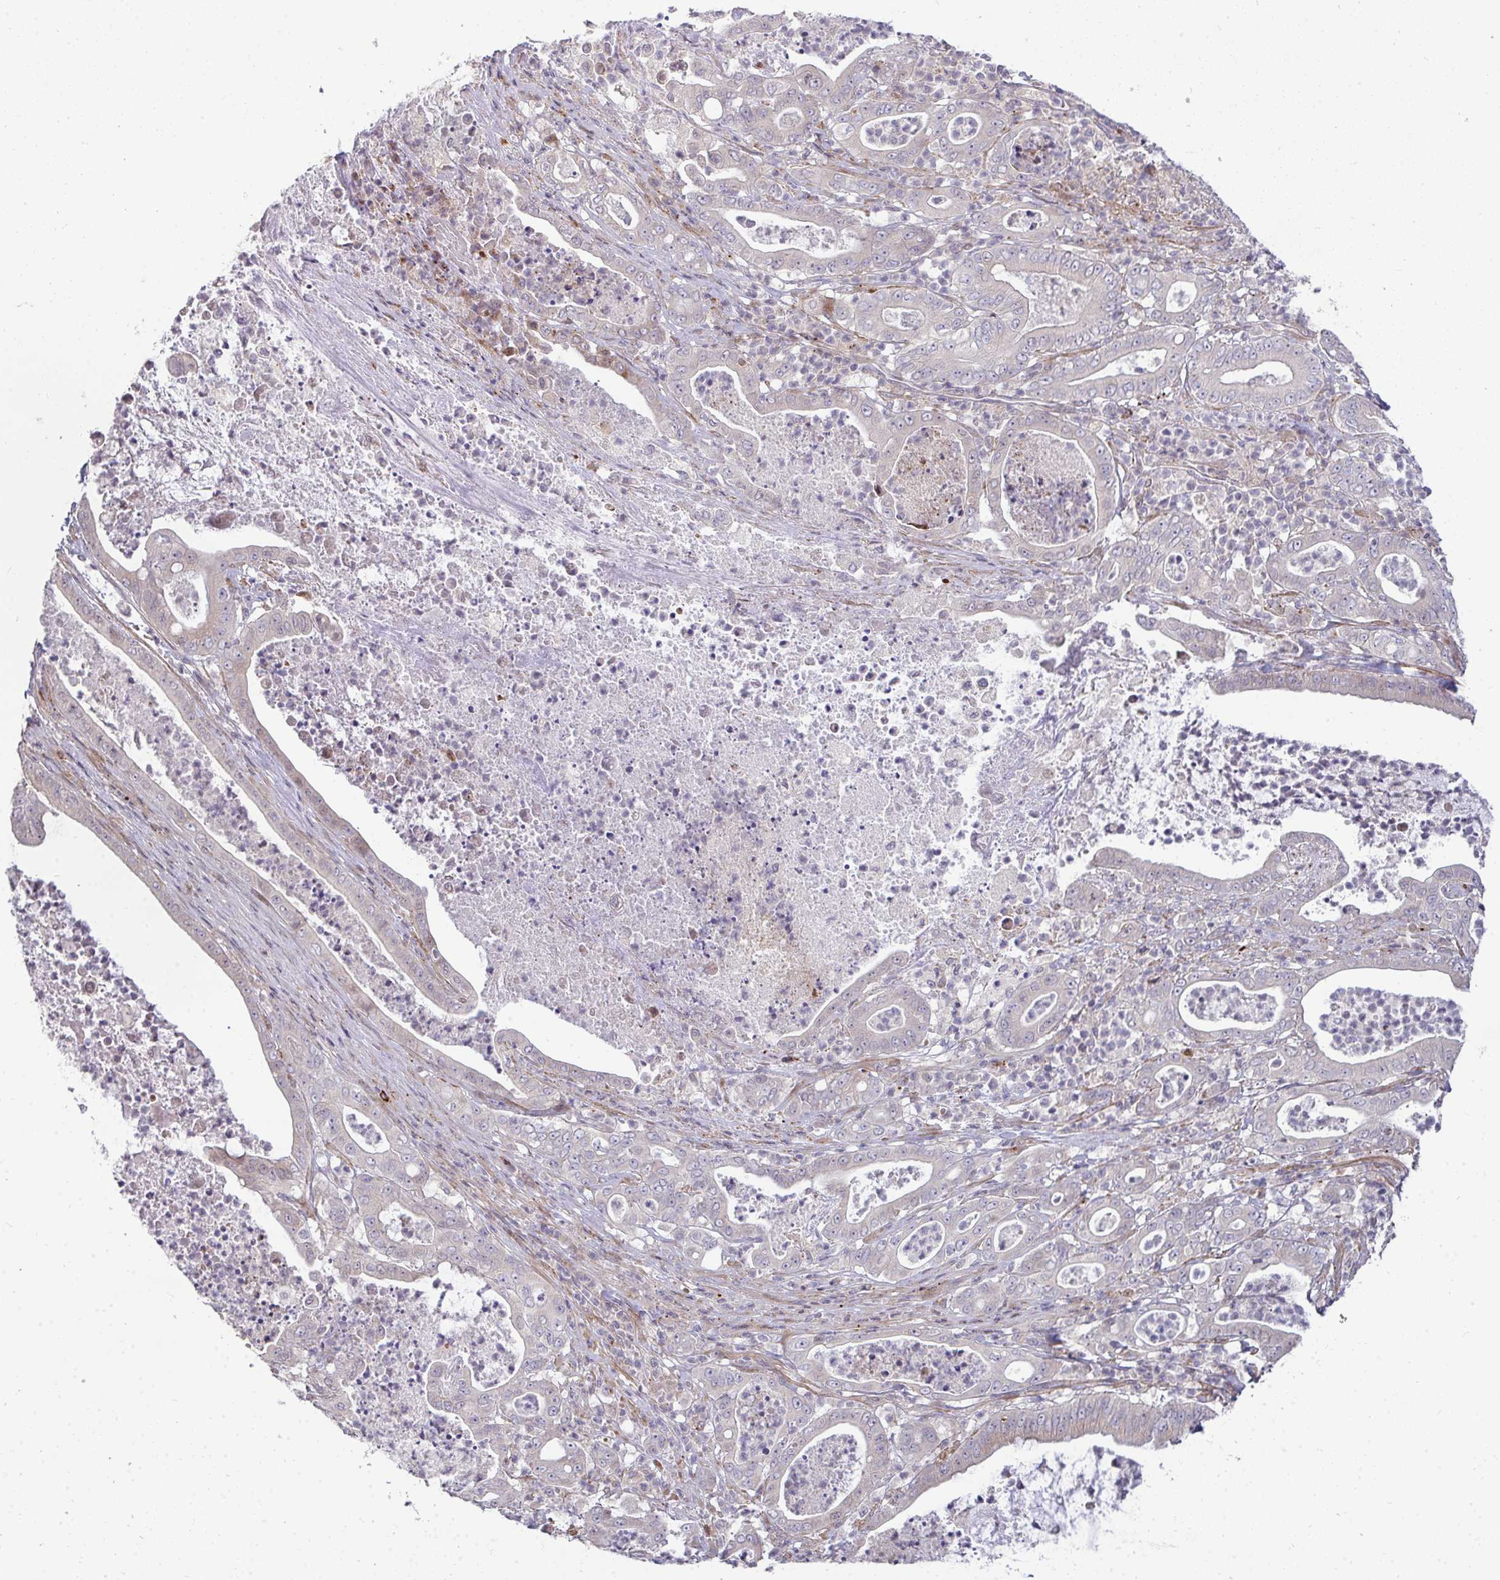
{"staining": {"intensity": "negative", "quantity": "none", "location": "none"}, "tissue": "pancreatic cancer", "cell_type": "Tumor cells", "image_type": "cancer", "snomed": [{"axis": "morphology", "description": "Adenocarcinoma, NOS"}, {"axis": "topography", "description": "Pancreas"}], "caption": "The histopathology image reveals no staining of tumor cells in adenocarcinoma (pancreatic).", "gene": "SH2D1B", "patient": {"sex": "male", "age": 71}}